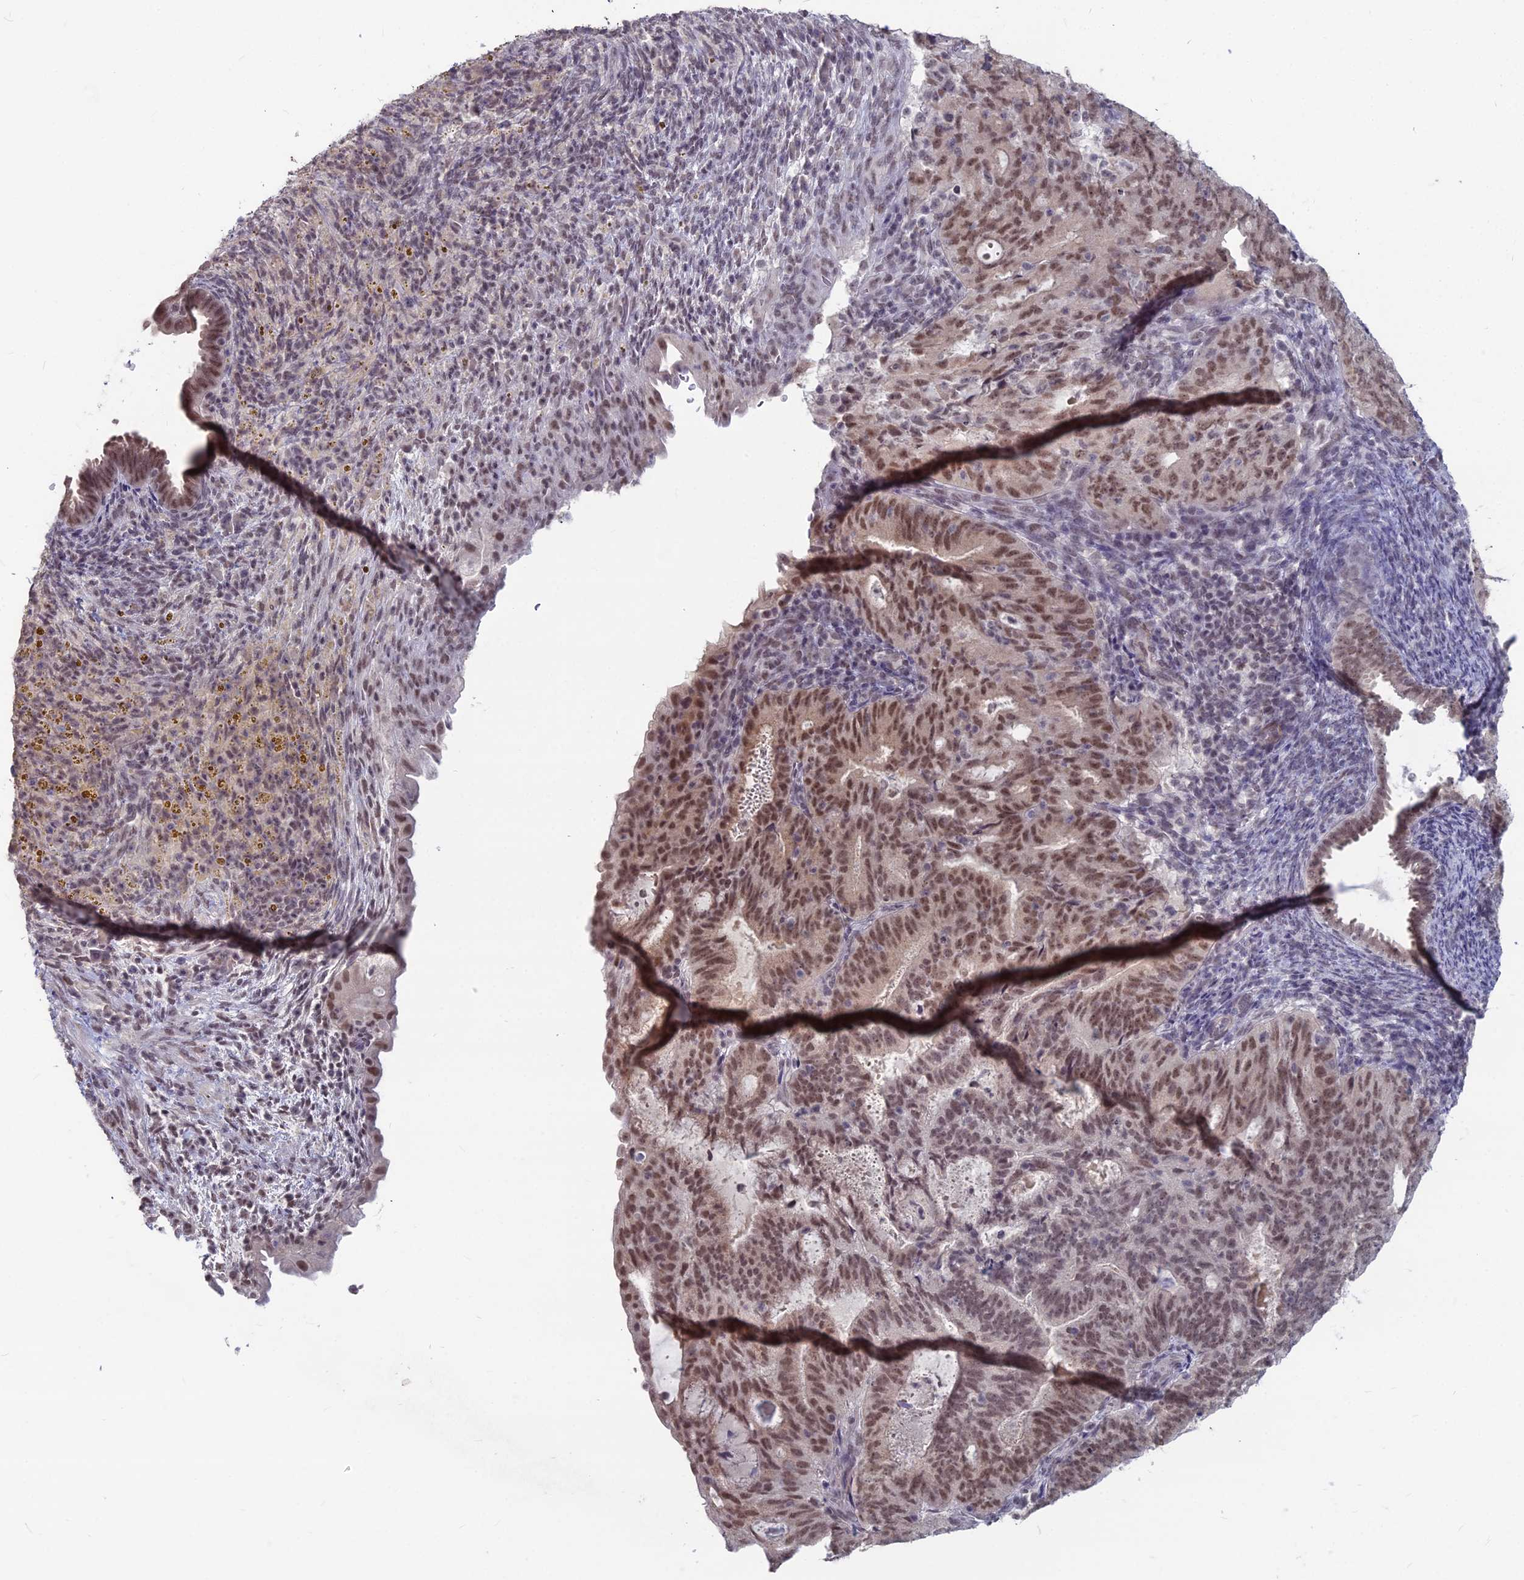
{"staining": {"intensity": "moderate", "quantity": ">75%", "location": "nuclear"}, "tissue": "endometrial cancer", "cell_type": "Tumor cells", "image_type": "cancer", "snomed": [{"axis": "morphology", "description": "Adenocarcinoma, NOS"}, {"axis": "topography", "description": "Endometrium"}], "caption": "Brown immunohistochemical staining in human endometrial cancer exhibits moderate nuclear expression in approximately >75% of tumor cells. (brown staining indicates protein expression, while blue staining denotes nuclei).", "gene": "KAT7", "patient": {"sex": "female", "age": 70}}